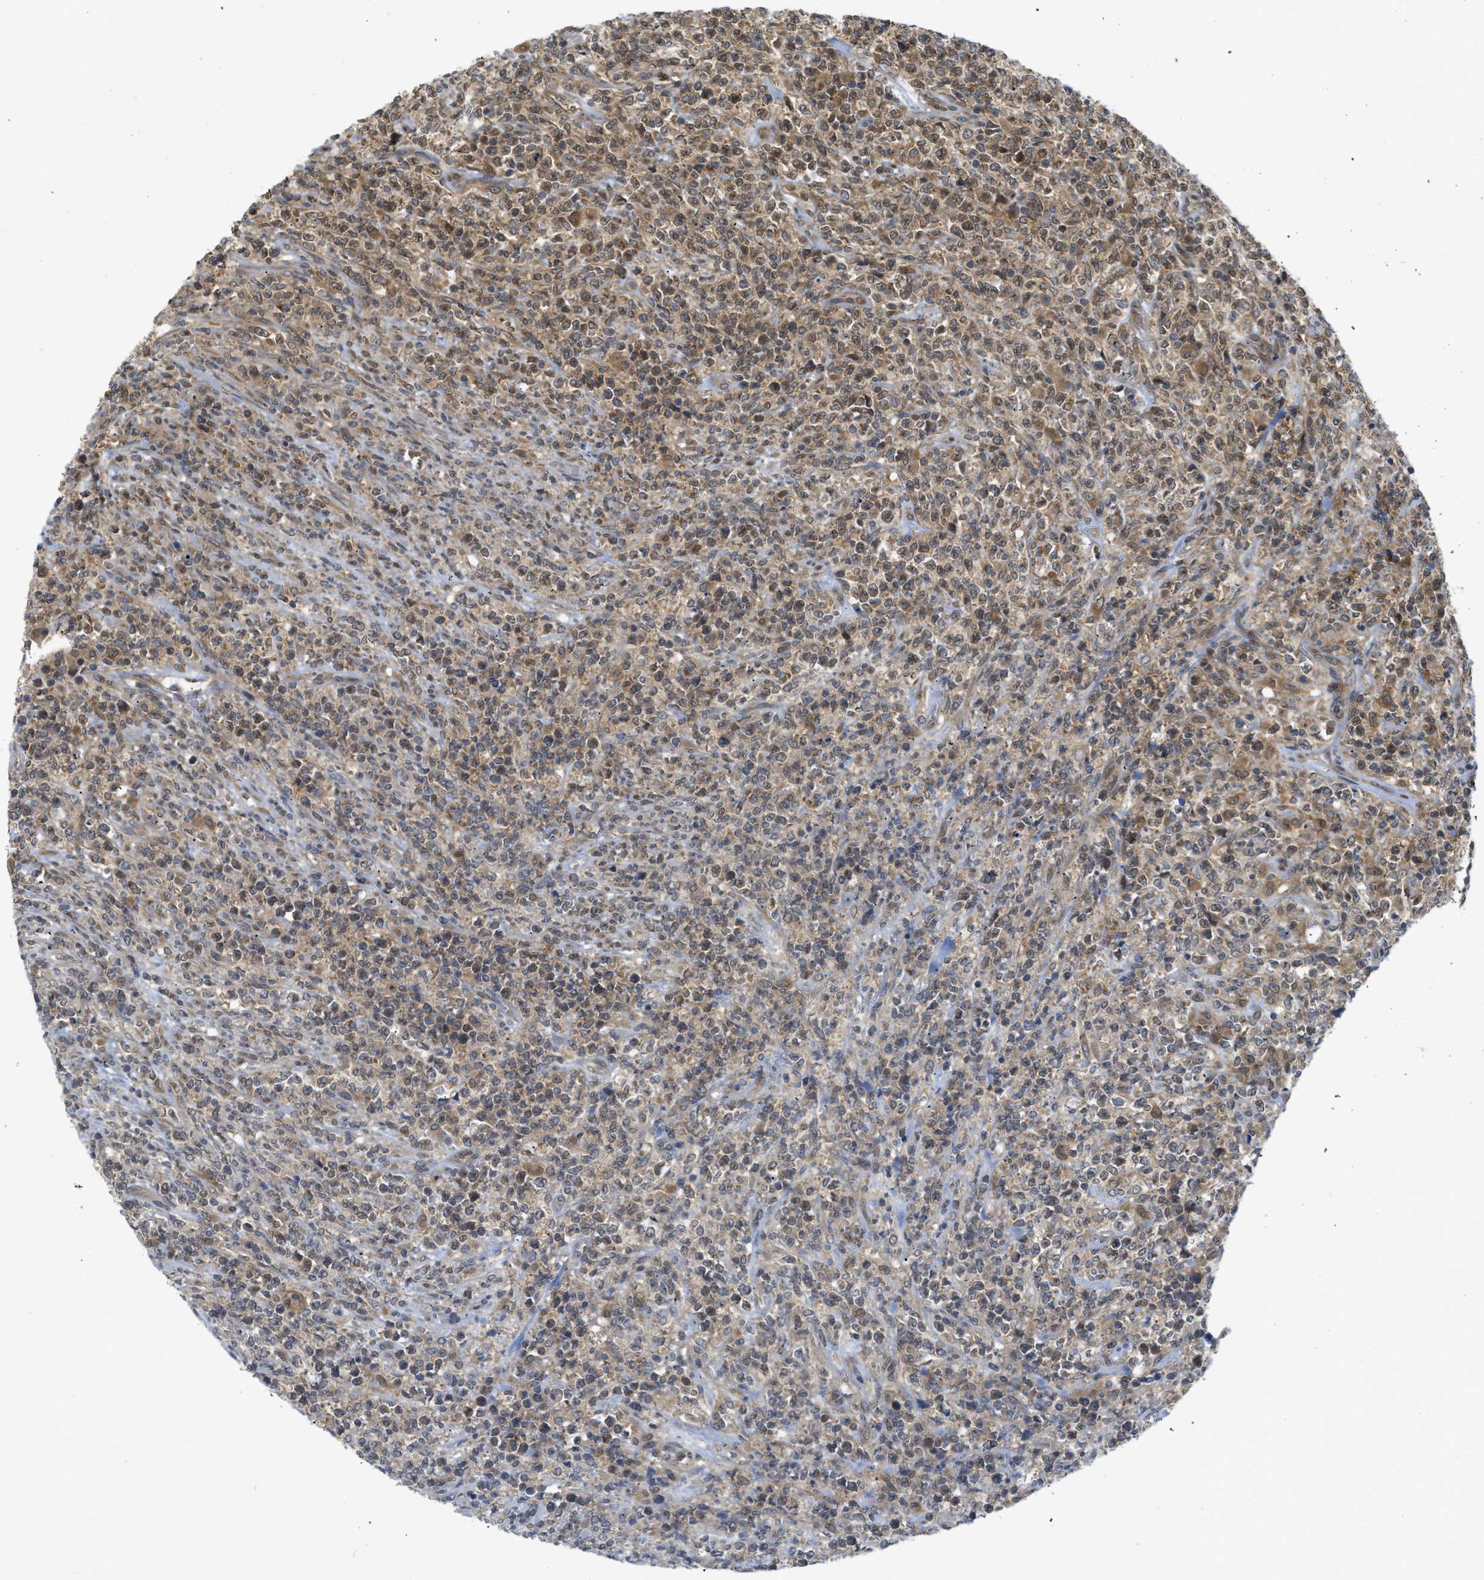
{"staining": {"intensity": "moderate", "quantity": ">75%", "location": "cytoplasmic/membranous"}, "tissue": "lymphoma", "cell_type": "Tumor cells", "image_type": "cancer", "snomed": [{"axis": "morphology", "description": "Malignant lymphoma, non-Hodgkin's type, High grade"}, {"axis": "topography", "description": "Soft tissue"}], "caption": "Protein analysis of lymphoma tissue exhibits moderate cytoplasmic/membranous expression in approximately >75% of tumor cells.", "gene": "EIF2AK3", "patient": {"sex": "male", "age": 18}}